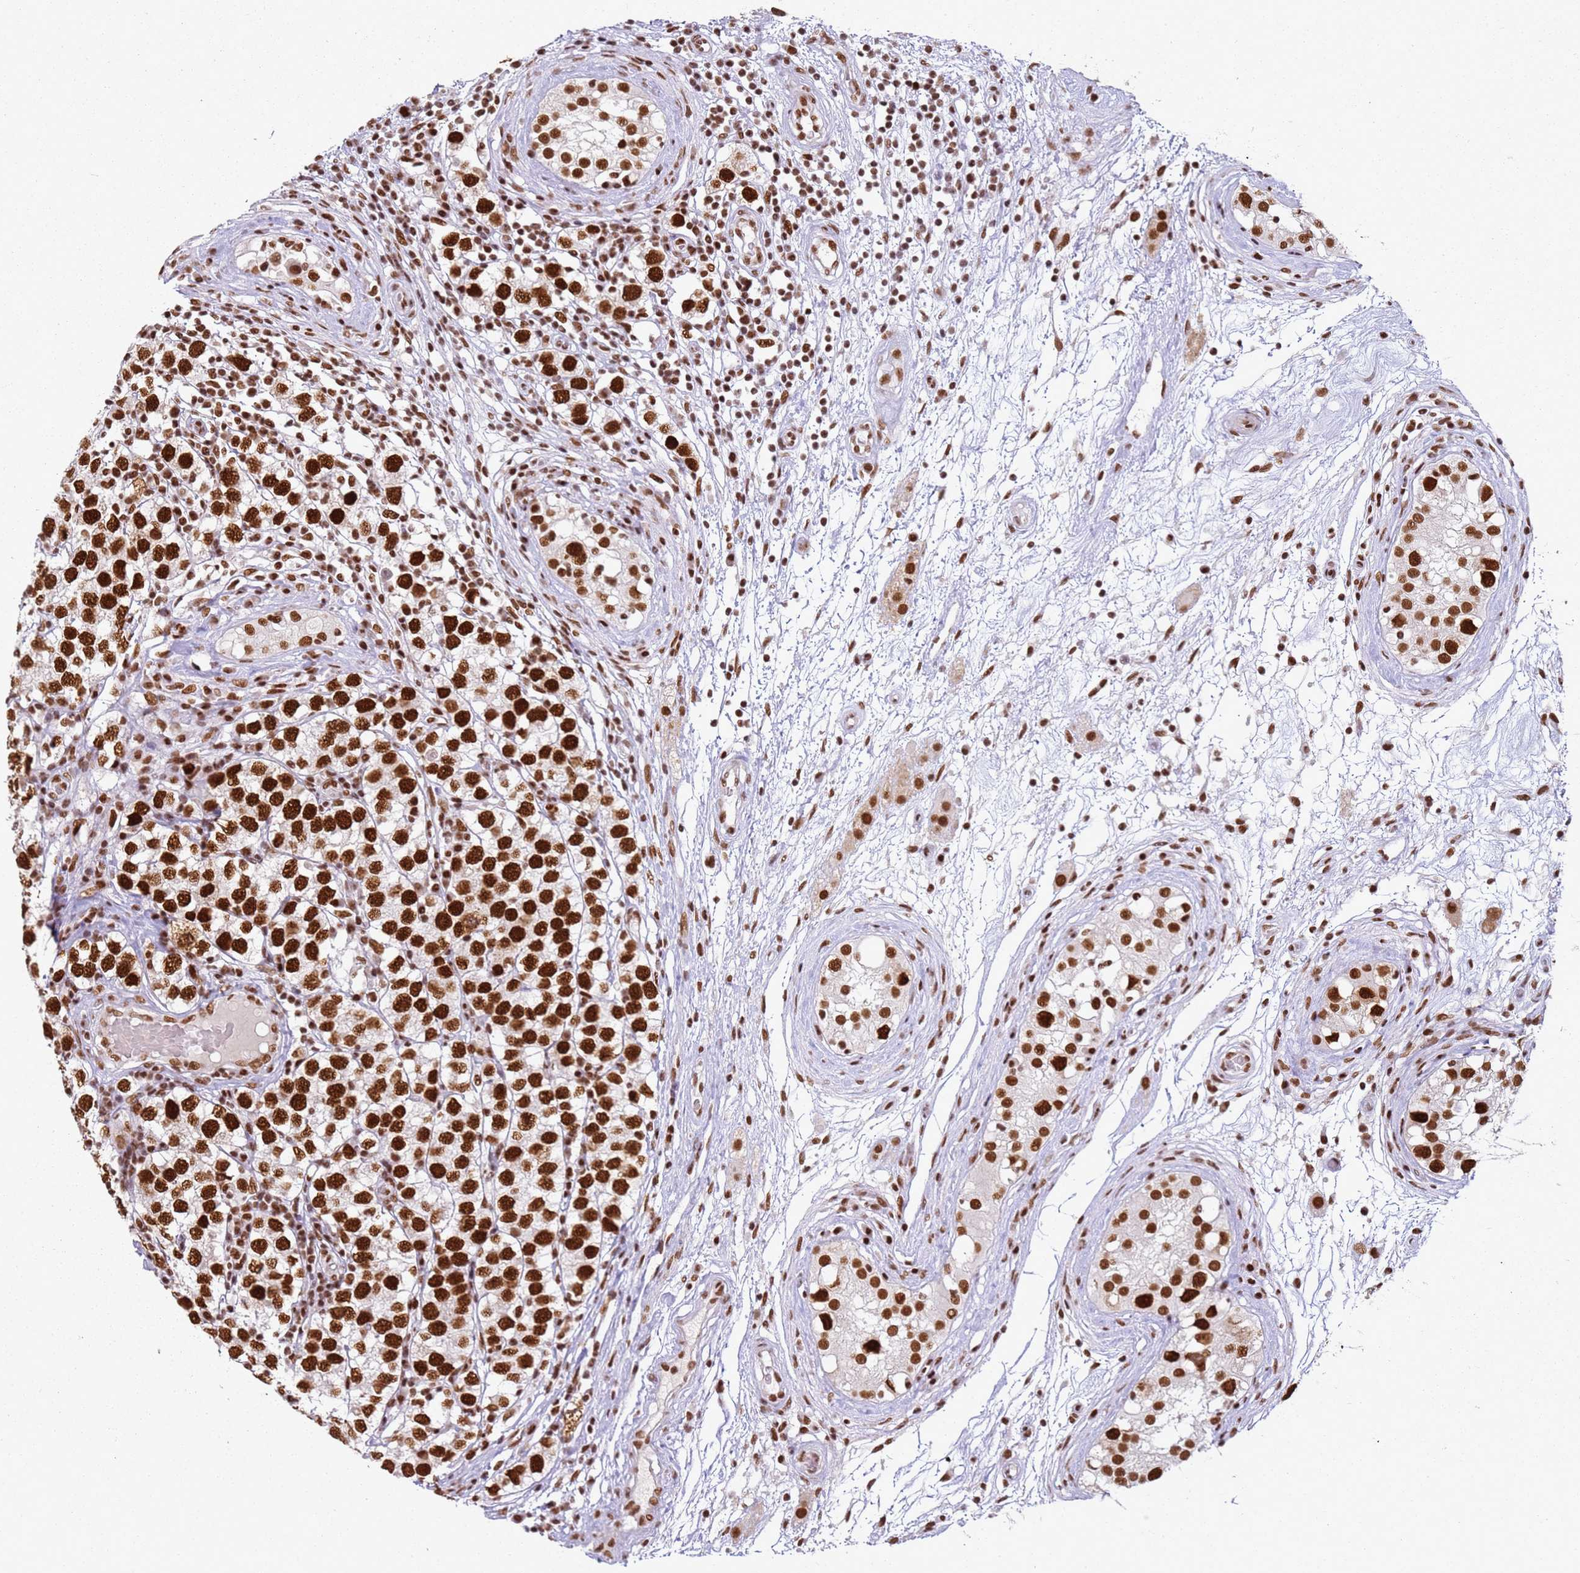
{"staining": {"intensity": "strong", "quantity": ">75%", "location": "nuclear"}, "tissue": "testis cancer", "cell_type": "Tumor cells", "image_type": "cancer", "snomed": [{"axis": "morphology", "description": "Seminoma, NOS"}, {"axis": "topography", "description": "Testis"}], "caption": "The micrograph displays a brown stain indicating the presence of a protein in the nuclear of tumor cells in testis cancer (seminoma).", "gene": "TENT4A", "patient": {"sex": "male", "age": 34}}